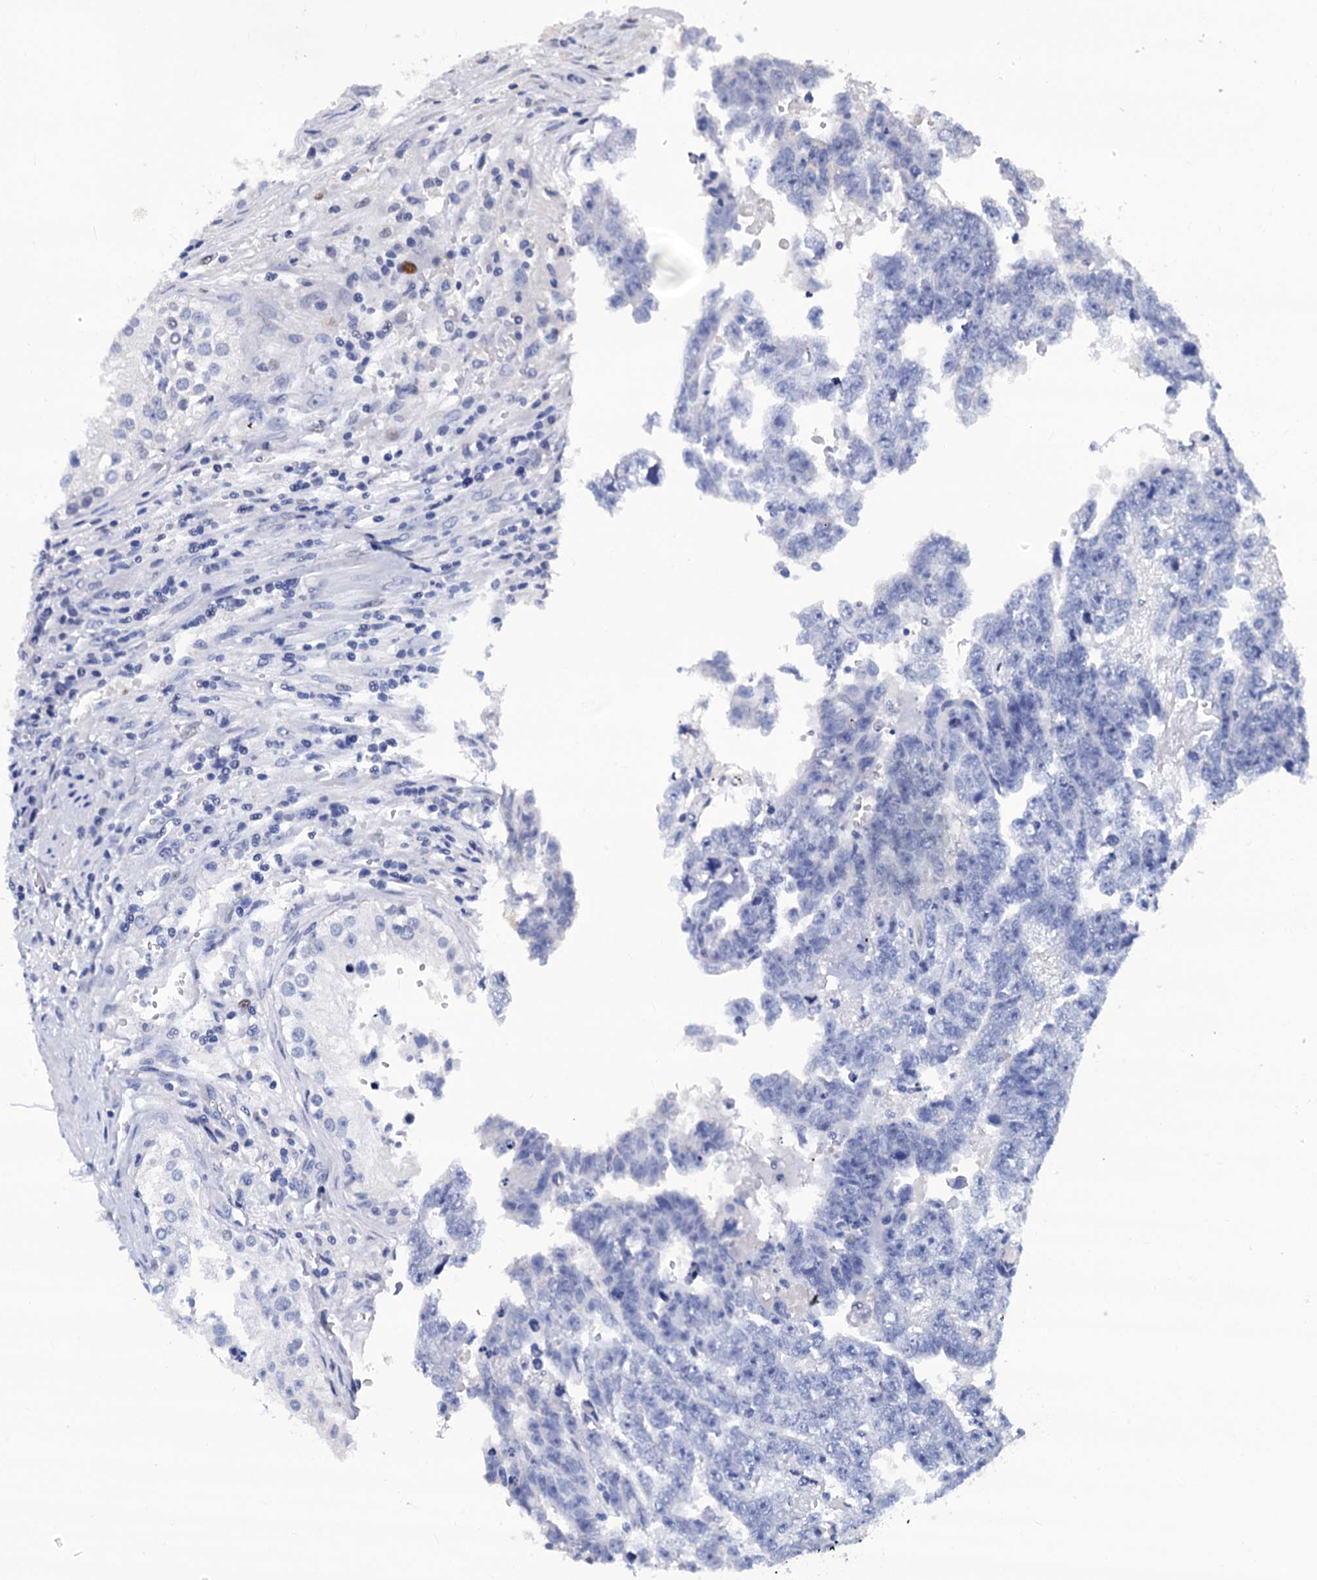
{"staining": {"intensity": "negative", "quantity": "none", "location": "none"}, "tissue": "testis cancer", "cell_type": "Tumor cells", "image_type": "cancer", "snomed": [{"axis": "morphology", "description": "Carcinoma, Embryonal, NOS"}, {"axis": "topography", "description": "Testis"}], "caption": "An immunohistochemistry photomicrograph of testis embryonal carcinoma is shown. There is no staining in tumor cells of testis embryonal carcinoma.", "gene": "LRRC30", "patient": {"sex": "male", "age": 25}}